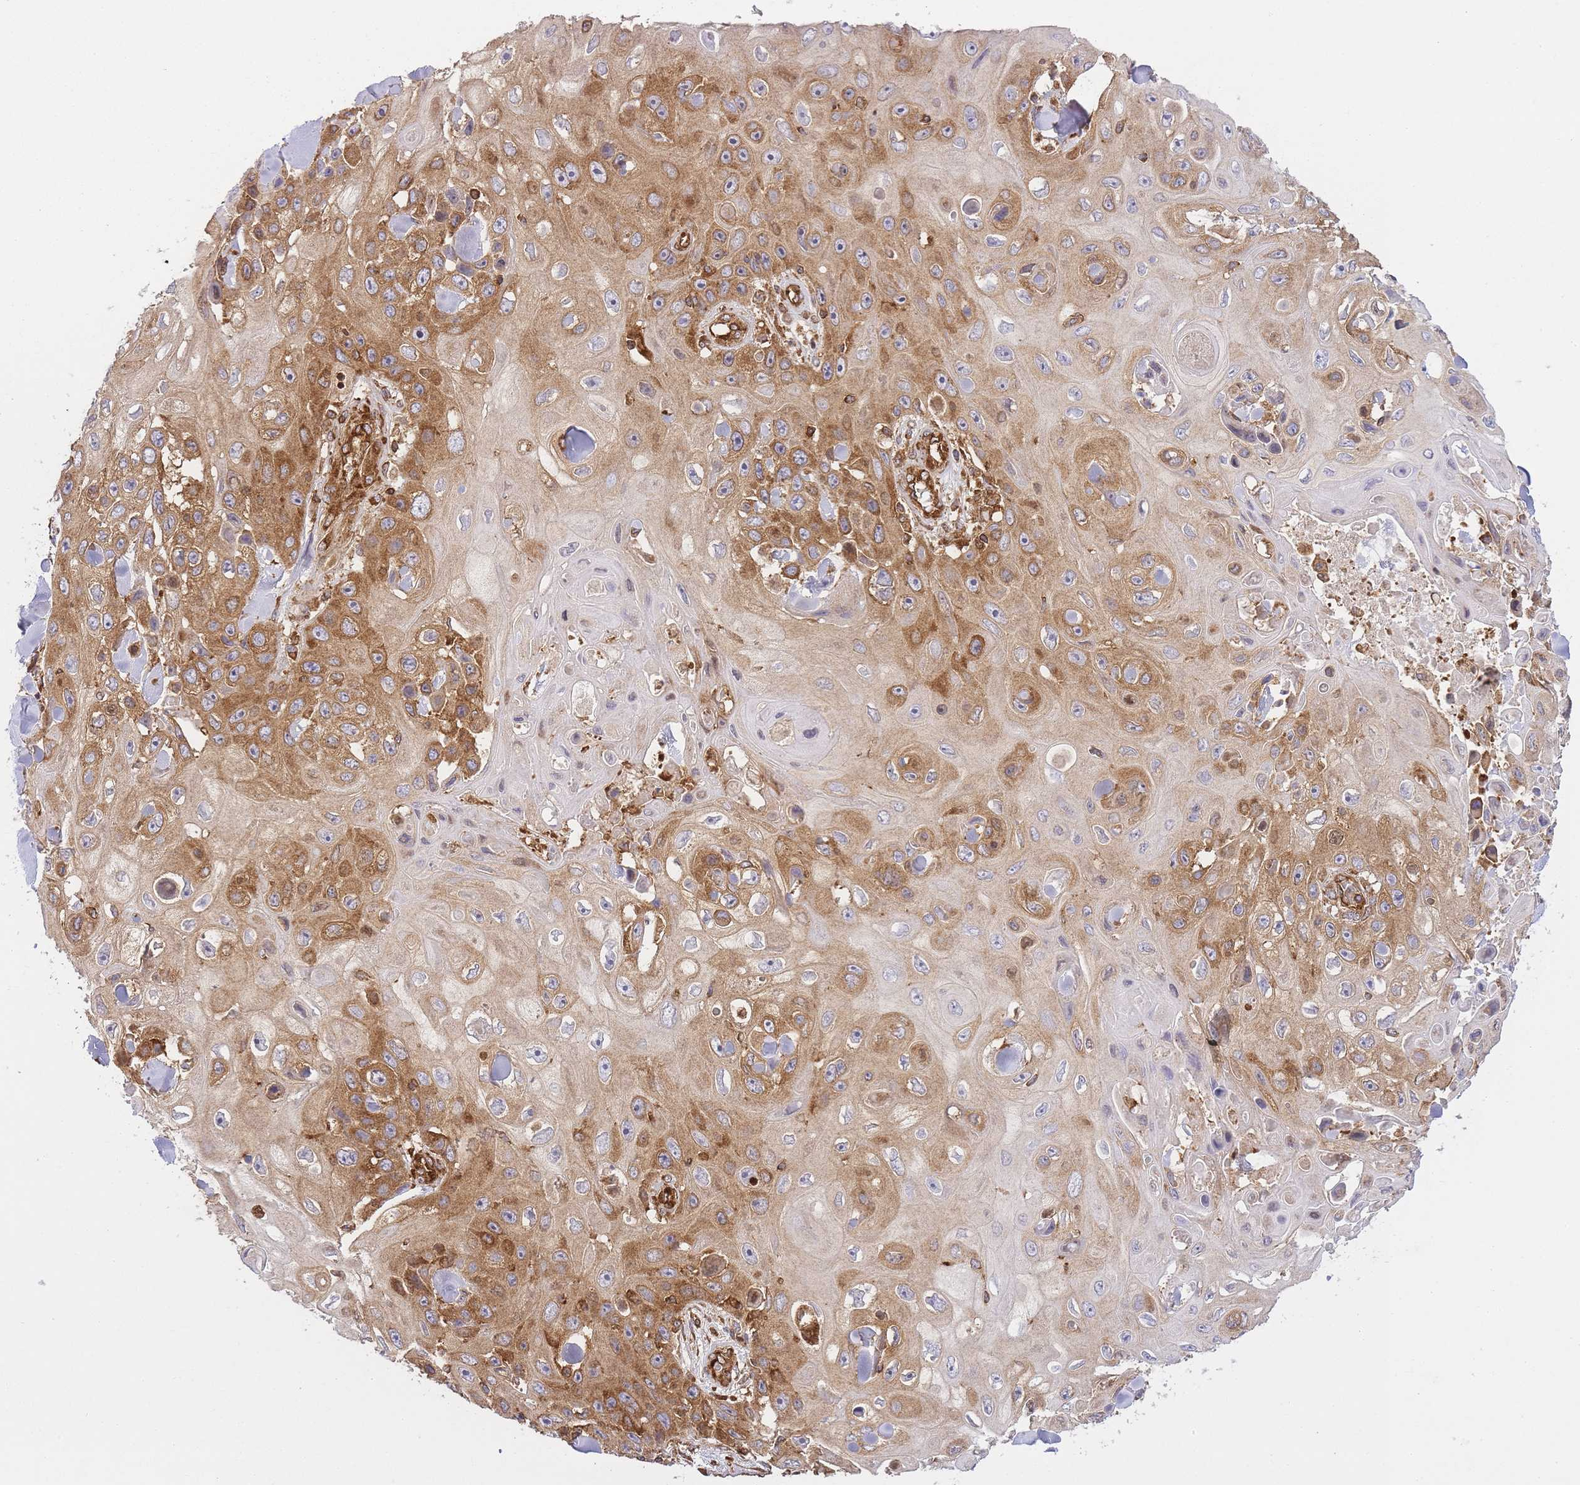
{"staining": {"intensity": "moderate", "quantity": ">75%", "location": "cytoplasmic/membranous"}, "tissue": "skin cancer", "cell_type": "Tumor cells", "image_type": "cancer", "snomed": [{"axis": "morphology", "description": "Squamous cell carcinoma, NOS"}, {"axis": "topography", "description": "Skin"}], "caption": "This histopathology image exhibits IHC staining of human skin cancer, with medium moderate cytoplasmic/membranous expression in about >75% of tumor cells.", "gene": "MSN", "patient": {"sex": "male", "age": 82}}